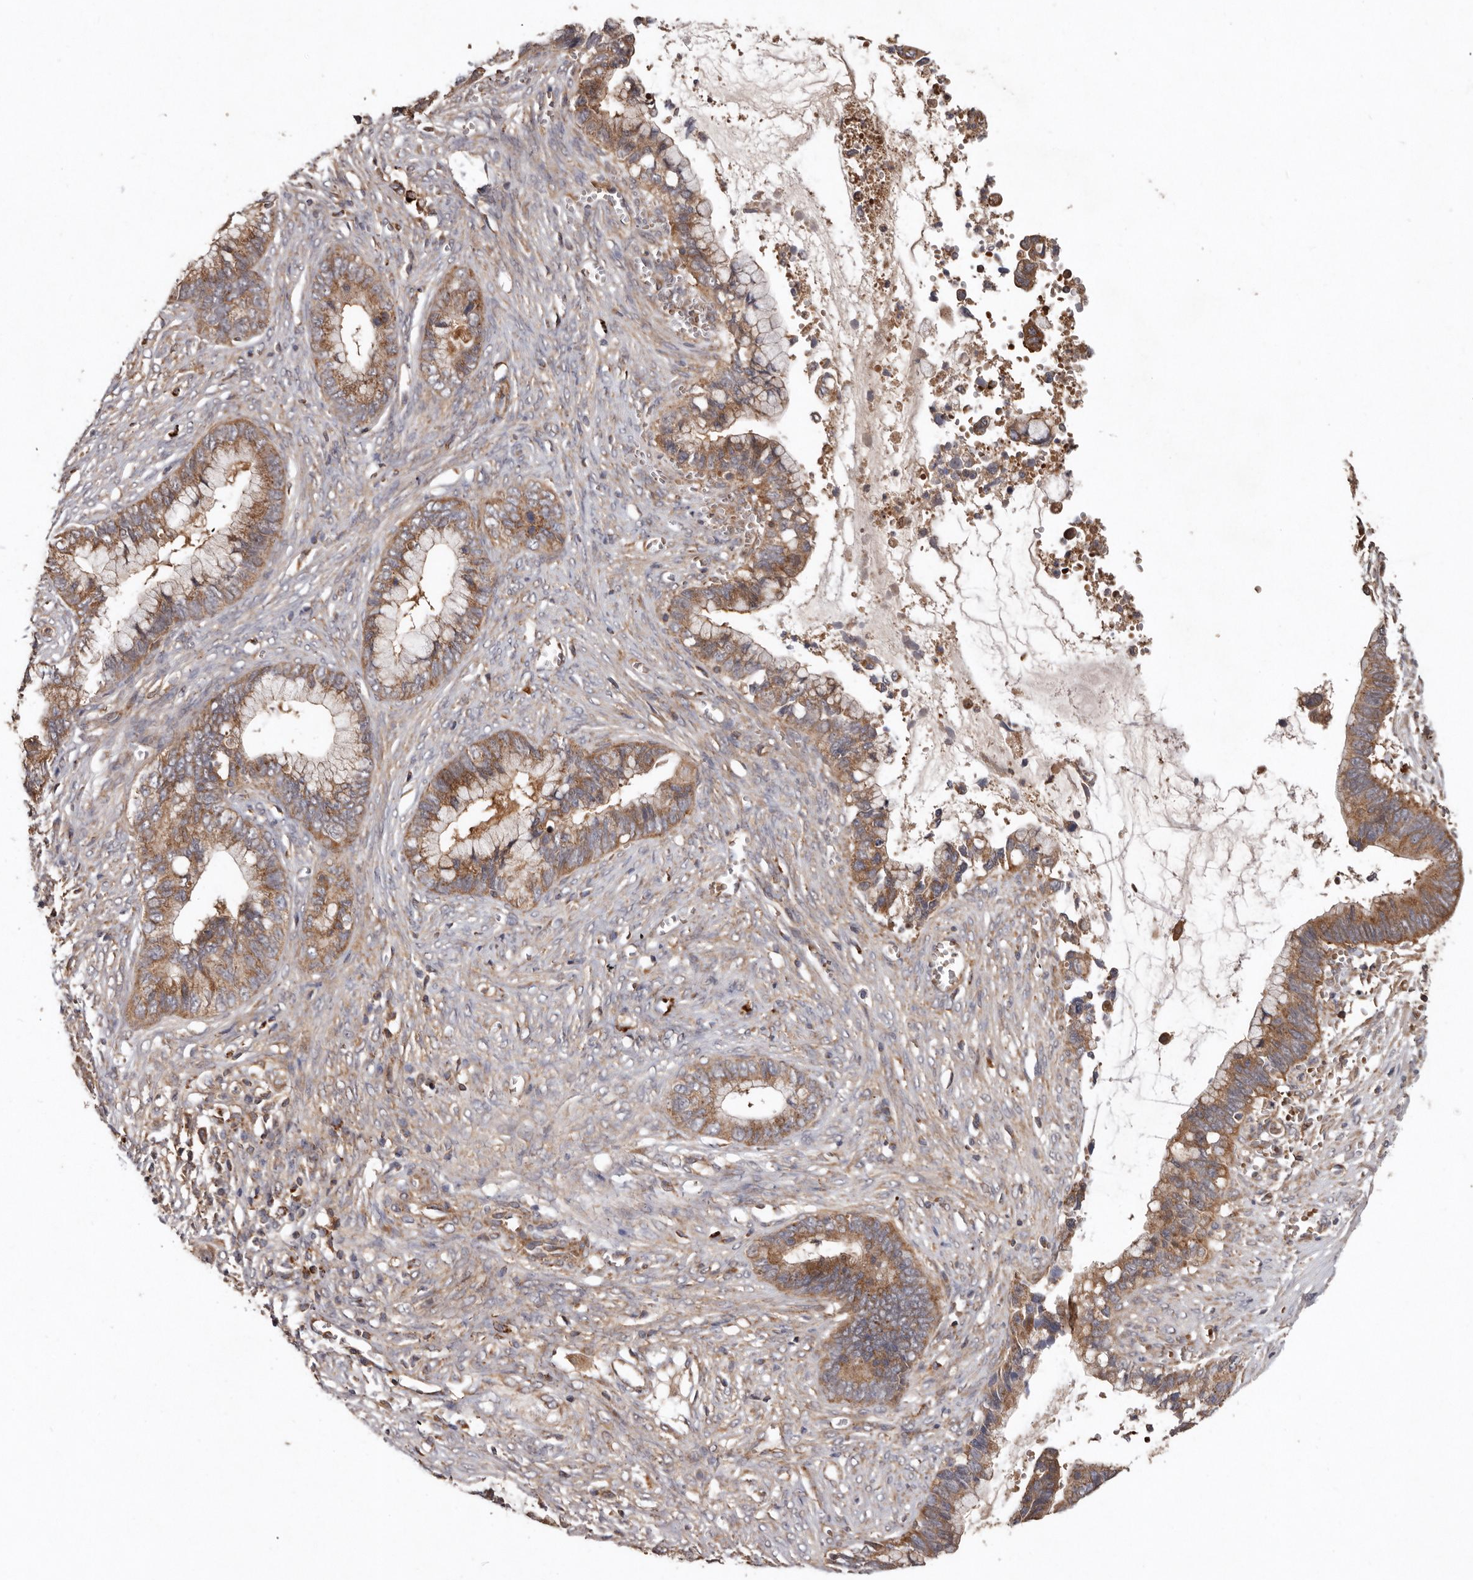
{"staining": {"intensity": "moderate", "quantity": ">75%", "location": "cytoplasmic/membranous"}, "tissue": "cervical cancer", "cell_type": "Tumor cells", "image_type": "cancer", "snomed": [{"axis": "morphology", "description": "Adenocarcinoma, NOS"}, {"axis": "topography", "description": "Cervix"}], "caption": "Immunohistochemical staining of human cervical cancer (adenocarcinoma) displays medium levels of moderate cytoplasmic/membranous protein expression in approximately >75% of tumor cells.", "gene": "GOT1L1", "patient": {"sex": "female", "age": 44}}